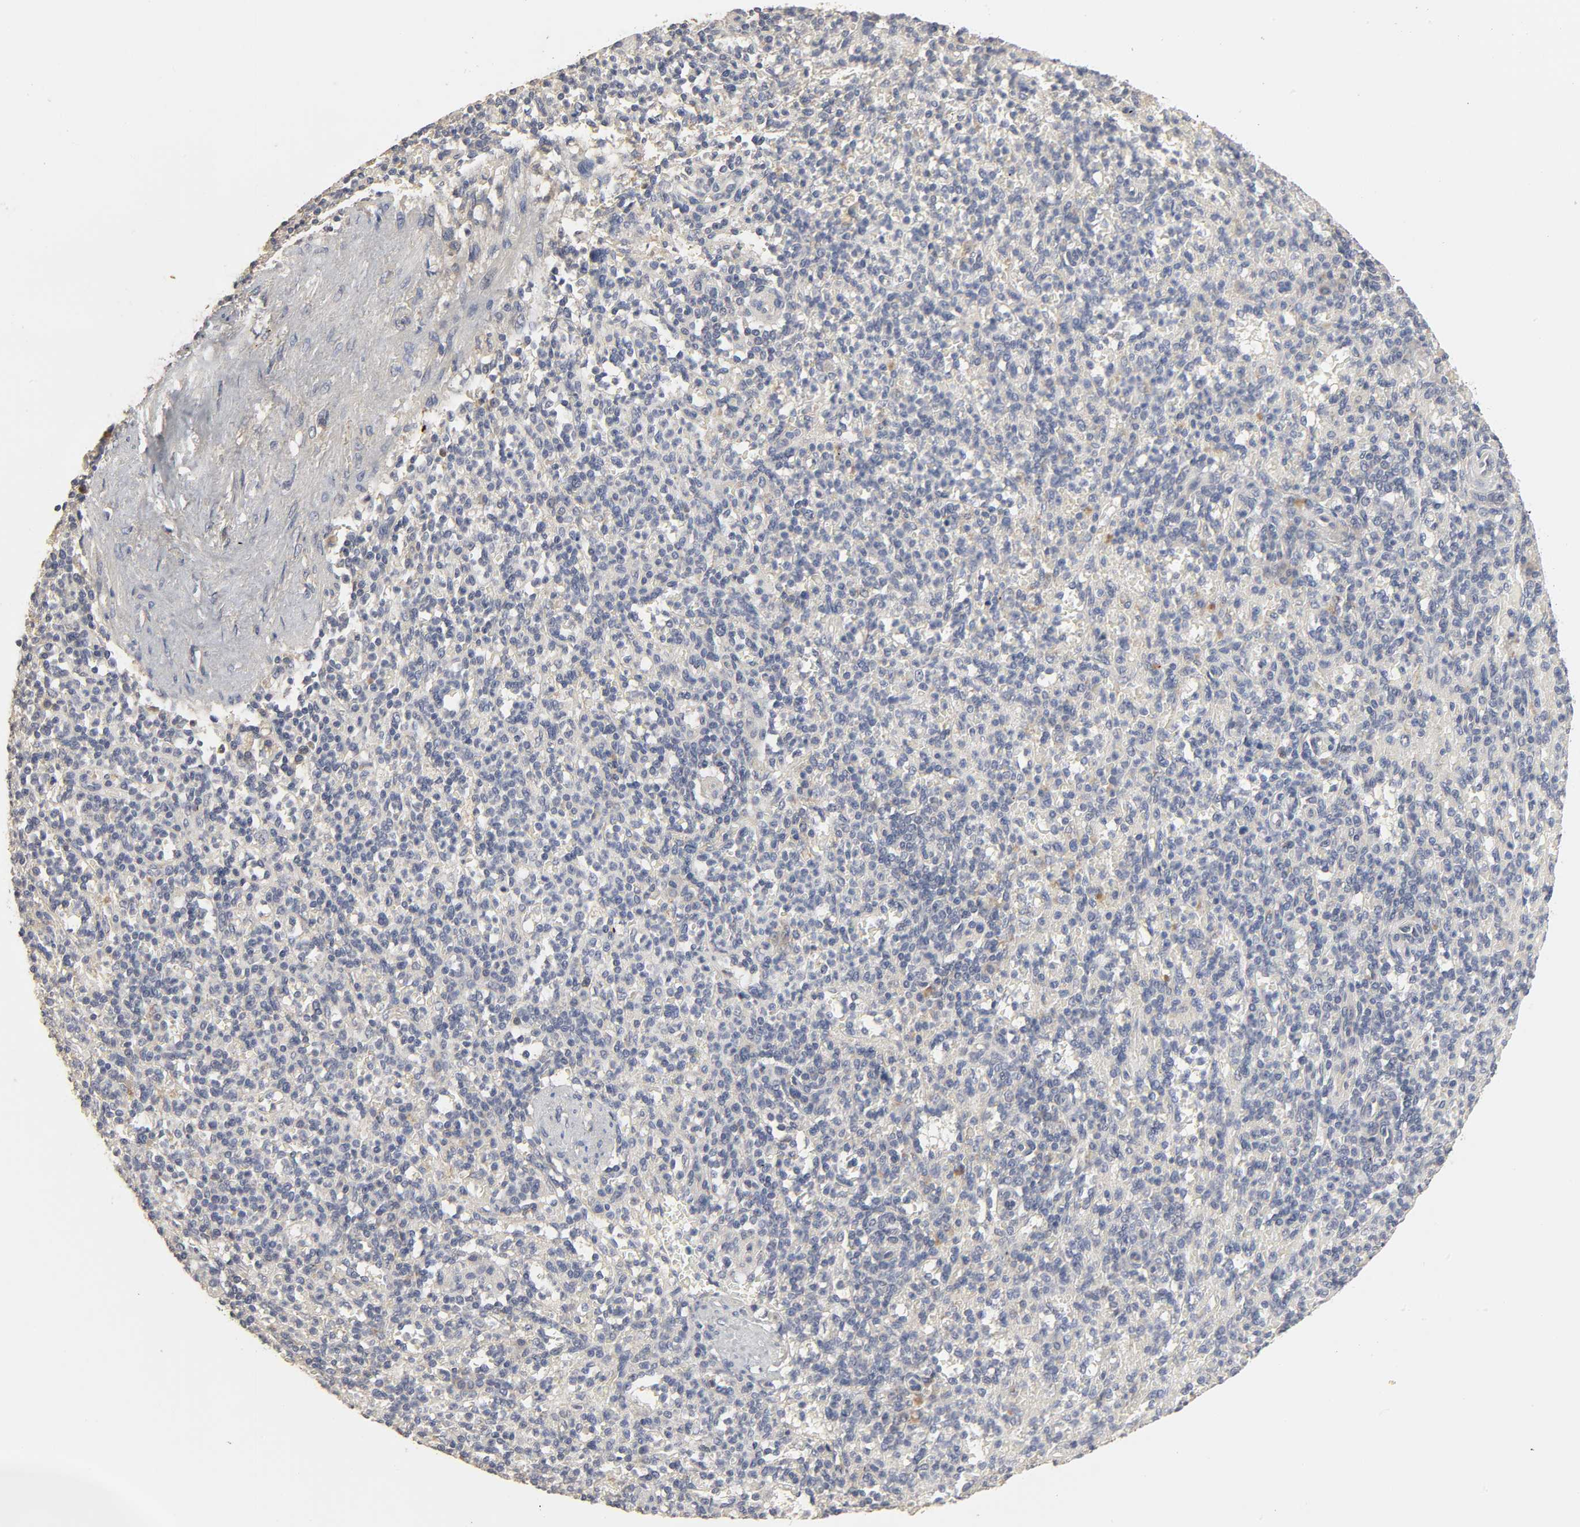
{"staining": {"intensity": "negative", "quantity": "none", "location": "none"}, "tissue": "spleen", "cell_type": "Cells in red pulp", "image_type": "normal", "snomed": [{"axis": "morphology", "description": "Normal tissue, NOS"}, {"axis": "topography", "description": "Spleen"}], "caption": "Benign spleen was stained to show a protein in brown. There is no significant positivity in cells in red pulp. (DAB IHC, high magnification).", "gene": "SLC10A2", "patient": {"sex": "female", "age": 74}}